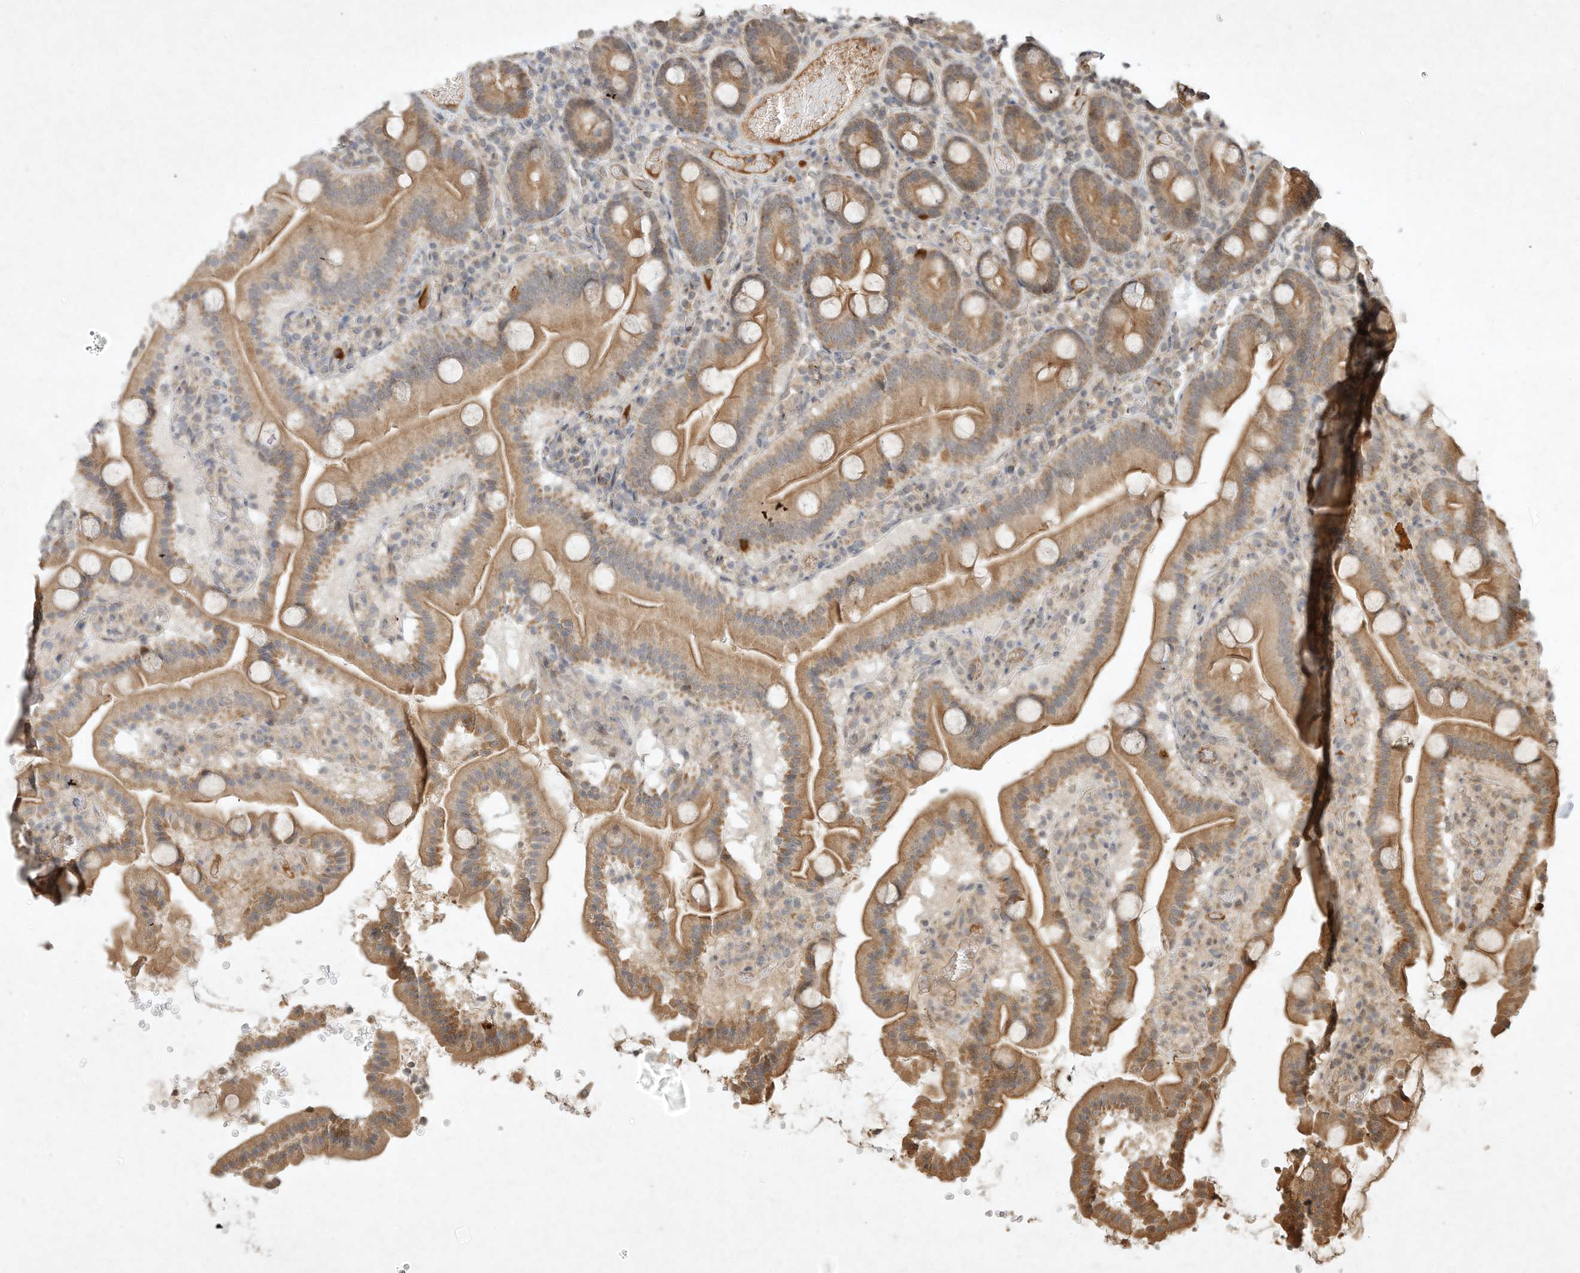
{"staining": {"intensity": "moderate", "quantity": ">75%", "location": "cytoplasmic/membranous"}, "tissue": "duodenum", "cell_type": "Glandular cells", "image_type": "normal", "snomed": [{"axis": "morphology", "description": "Normal tissue, NOS"}, {"axis": "topography", "description": "Duodenum"}], "caption": "Duodenum stained for a protein (brown) reveals moderate cytoplasmic/membranous positive staining in about >75% of glandular cells.", "gene": "BTRC", "patient": {"sex": "male", "age": 55}}